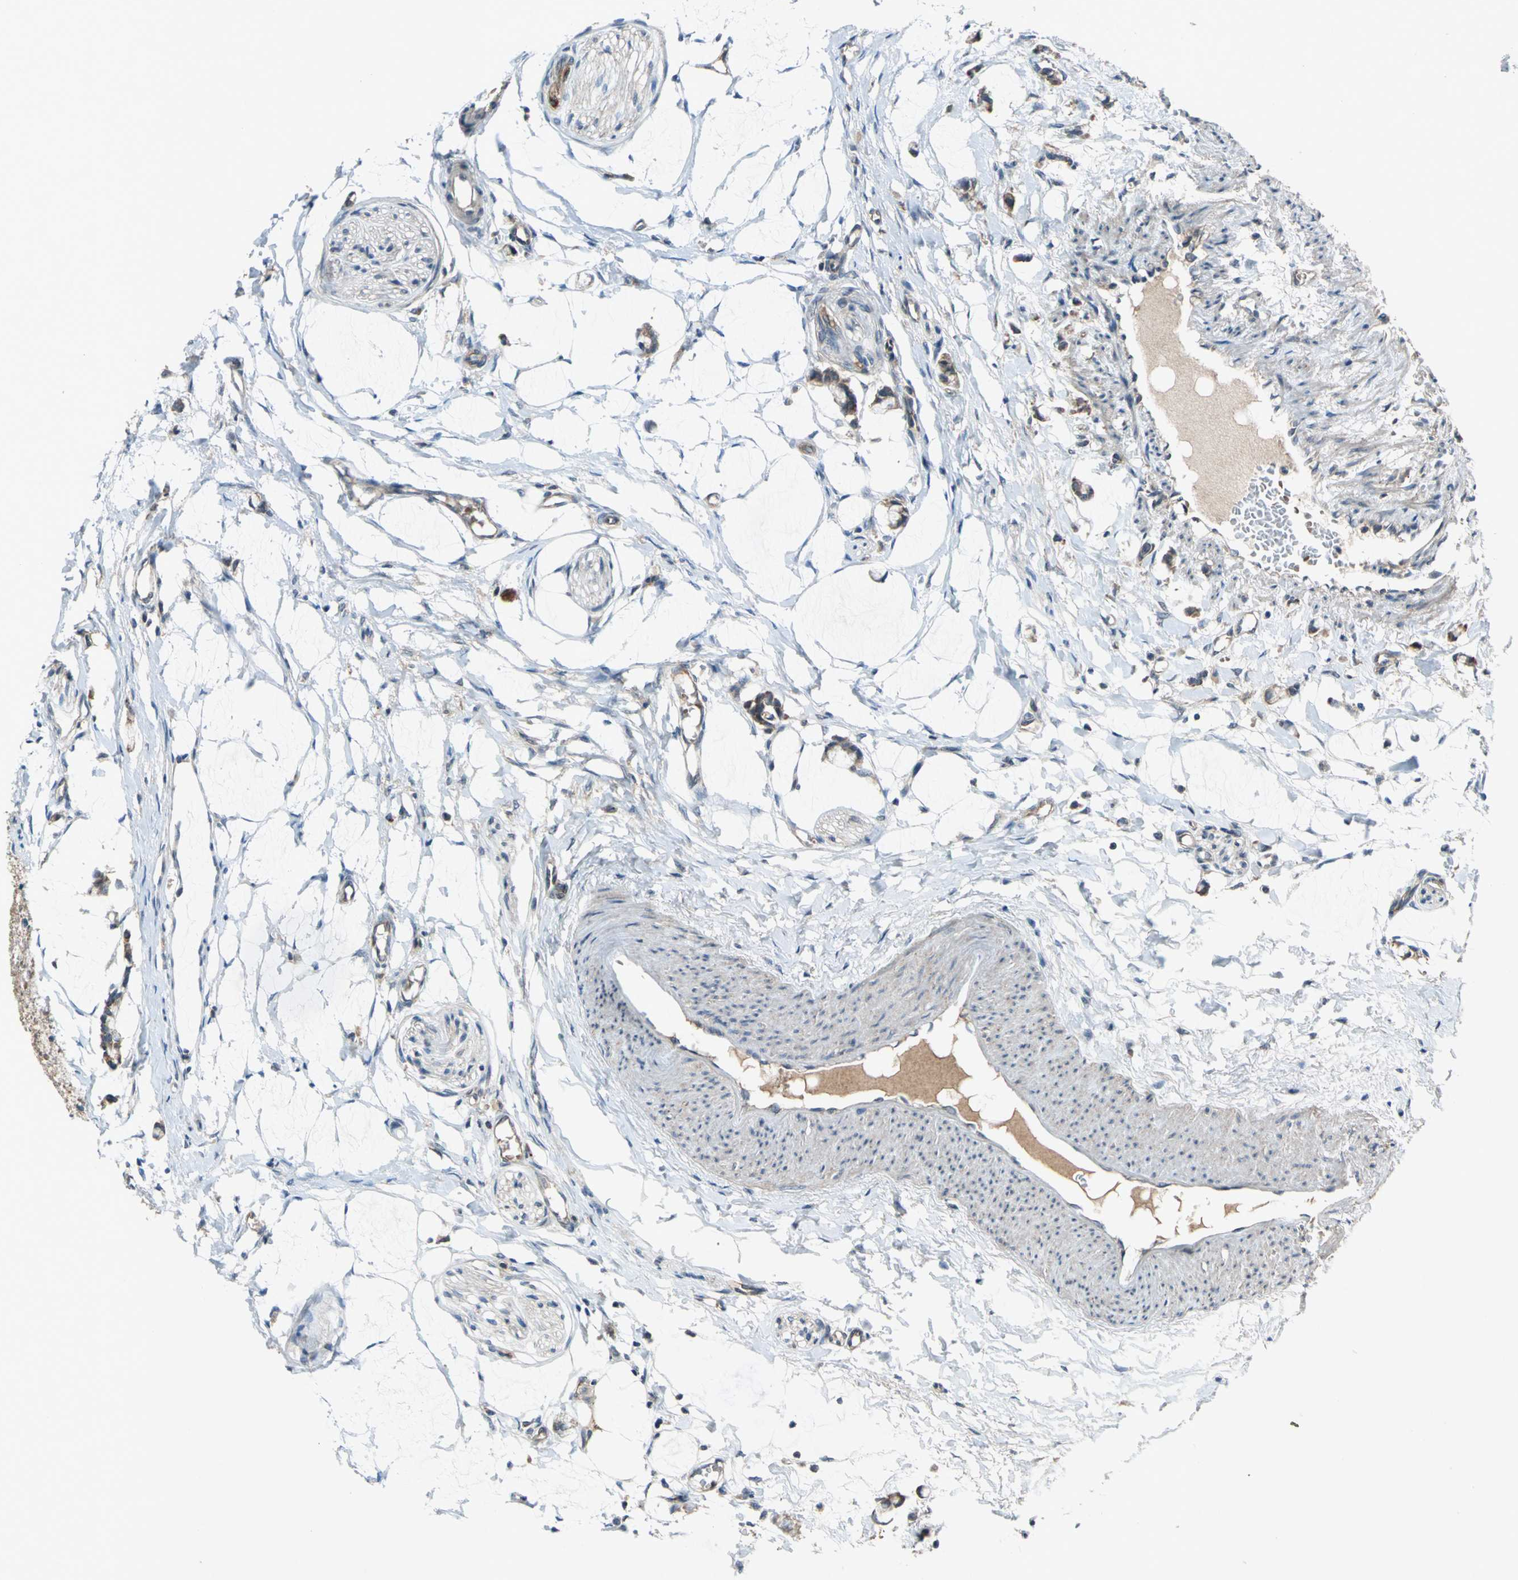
{"staining": {"intensity": "moderate", "quantity": ">75%", "location": "cytoplasmic/membranous"}, "tissue": "colorectal cancer", "cell_type": "Tumor cells", "image_type": "cancer", "snomed": [{"axis": "morphology", "description": "Normal tissue, NOS"}, {"axis": "morphology", "description": "Adenocarcinoma, NOS"}, {"axis": "topography", "description": "Colon"}, {"axis": "topography", "description": "Peripheral nerve tissue"}], "caption": "Protein analysis of adenocarcinoma (colorectal) tissue exhibits moderate cytoplasmic/membranous expression in about >75% of tumor cells.", "gene": "EMCN", "patient": {"sex": "male", "age": 14}}